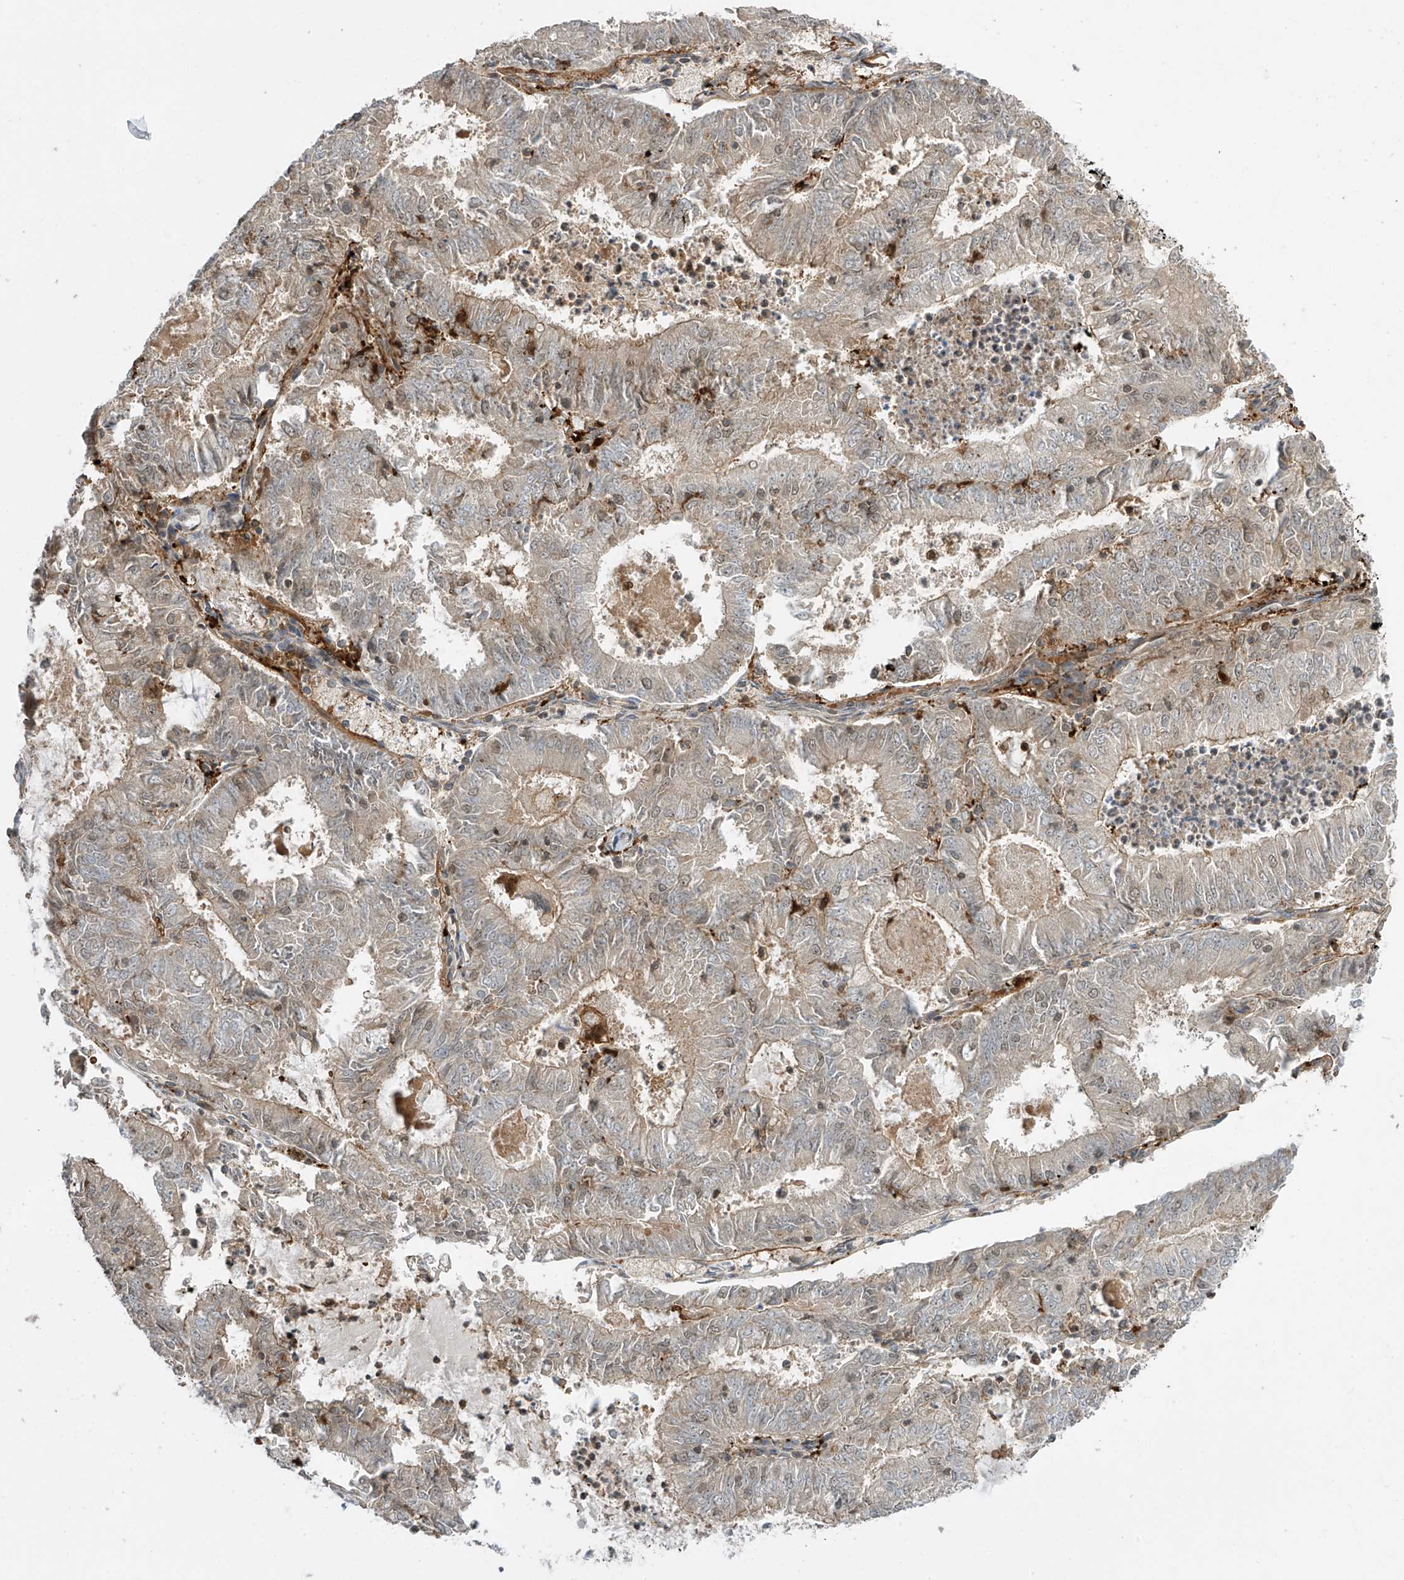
{"staining": {"intensity": "negative", "quantity": "none", "location": "none"}, "tissue": "endometrial cancer", "cell_type": "Tumor cells", "image_type": "cancer", "snomed": [{"axis": "morphology", "description": "Adenocarcinoma, NOS"}, {"axis": "topography", "description": "Endometrium"}], "caption": "Immunohistochemistry of adenocarcinoma (endometrial) demonstrates no positivity in tumor cells.", "gene": "ATAD2B", "patient": {"sex": "female", "age": 57}}